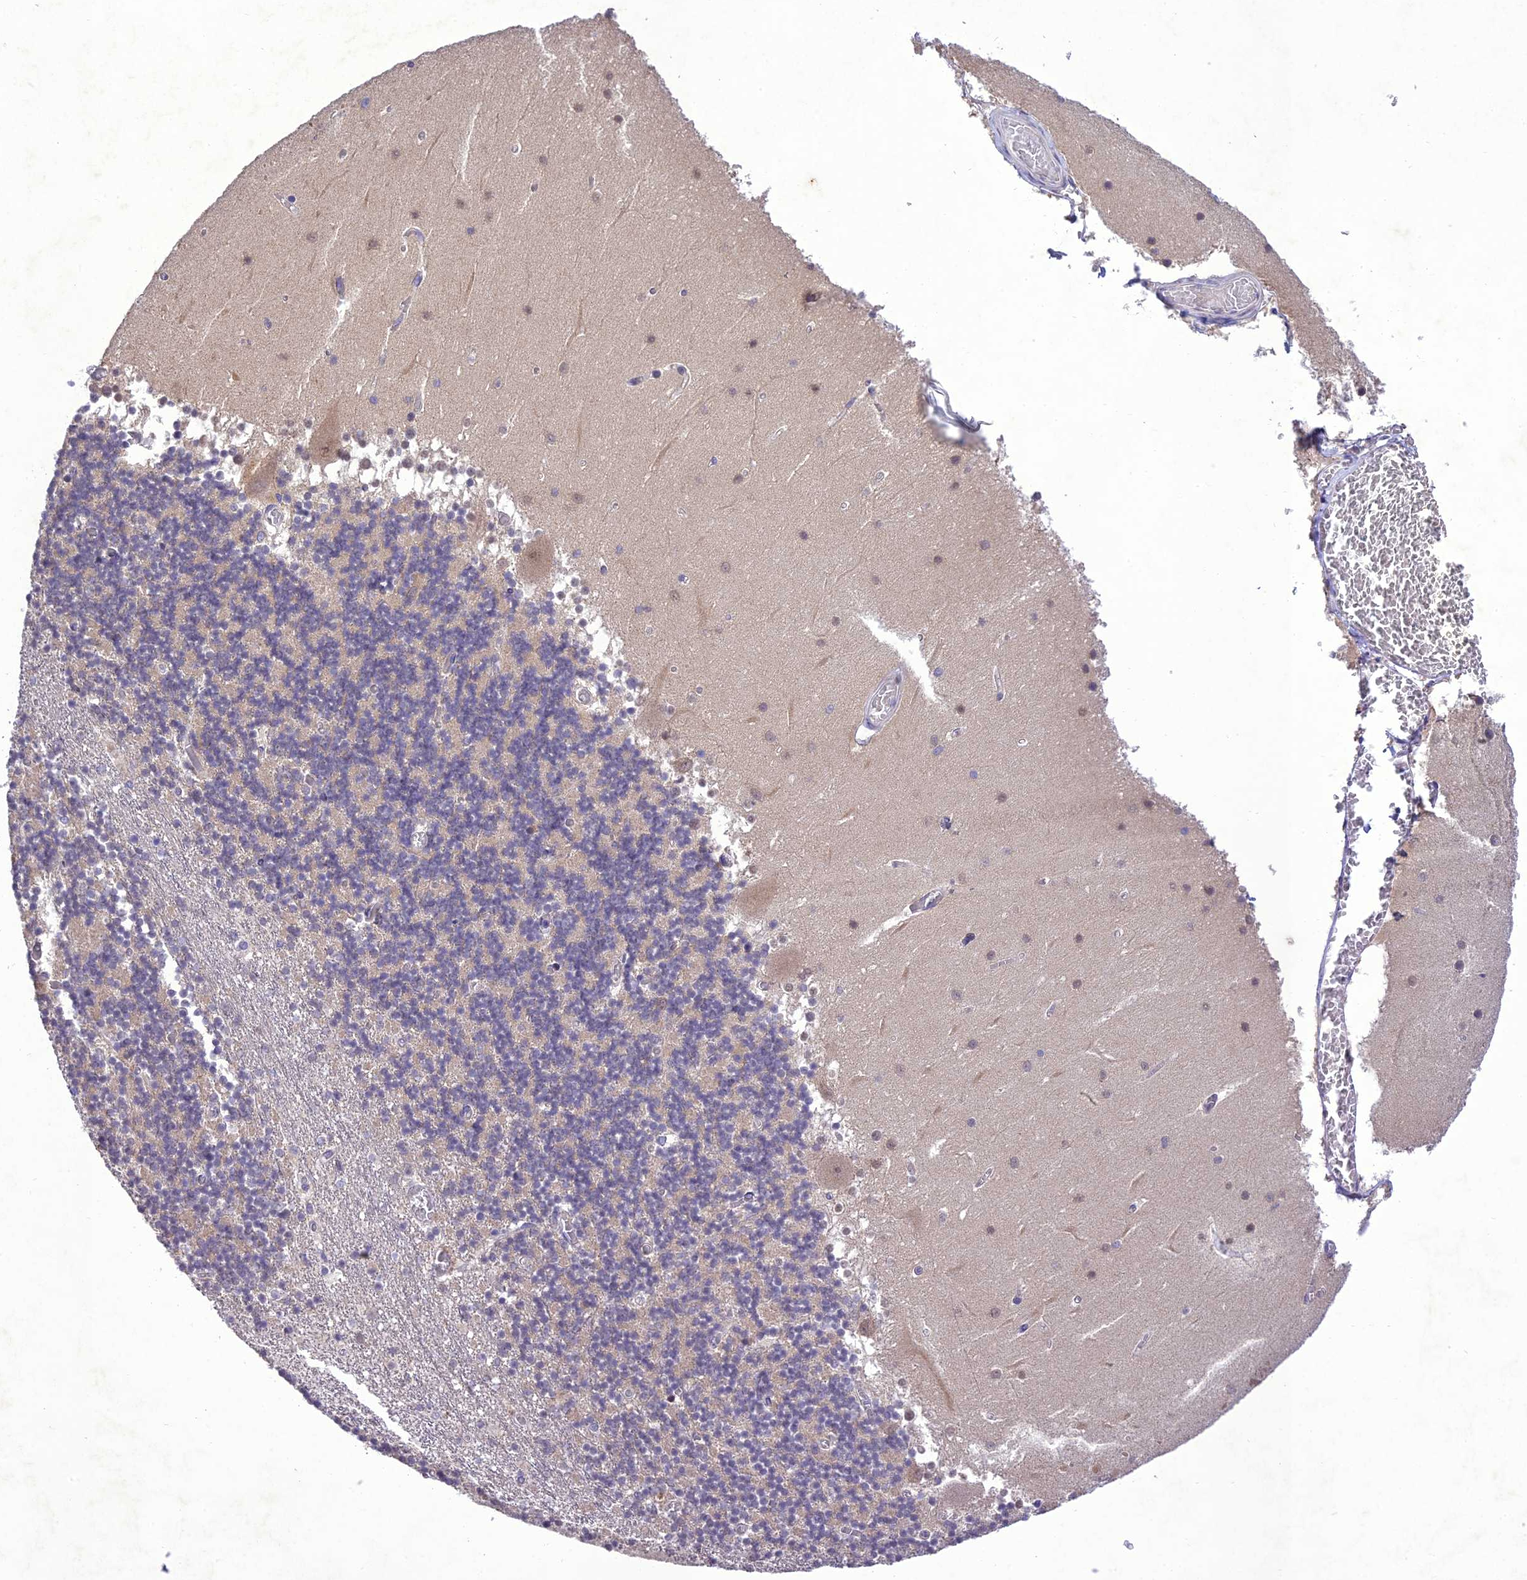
{"staining": {"intensity": "weak", "quantity": "<25%", "location": "cytoplasmic/membranous"}, "tissue": "cerebellum", "cell_type": "Cells in granular layer", "image_type": "normal", "snomed": [{"axis": "morphology", "description": "Normal tissue, NOS"}, {"axis": "topography", "description": "Cerebellum"}], "caption": "Histopathology image shows no protein expression in cells in granular layer of unremarkable cerebellum. (Immunohistochemistry (ihc), brightfield microscopy, high magnification).", "gene": "ANKRD52", "patient": {"sex": "female", "age": 28}}